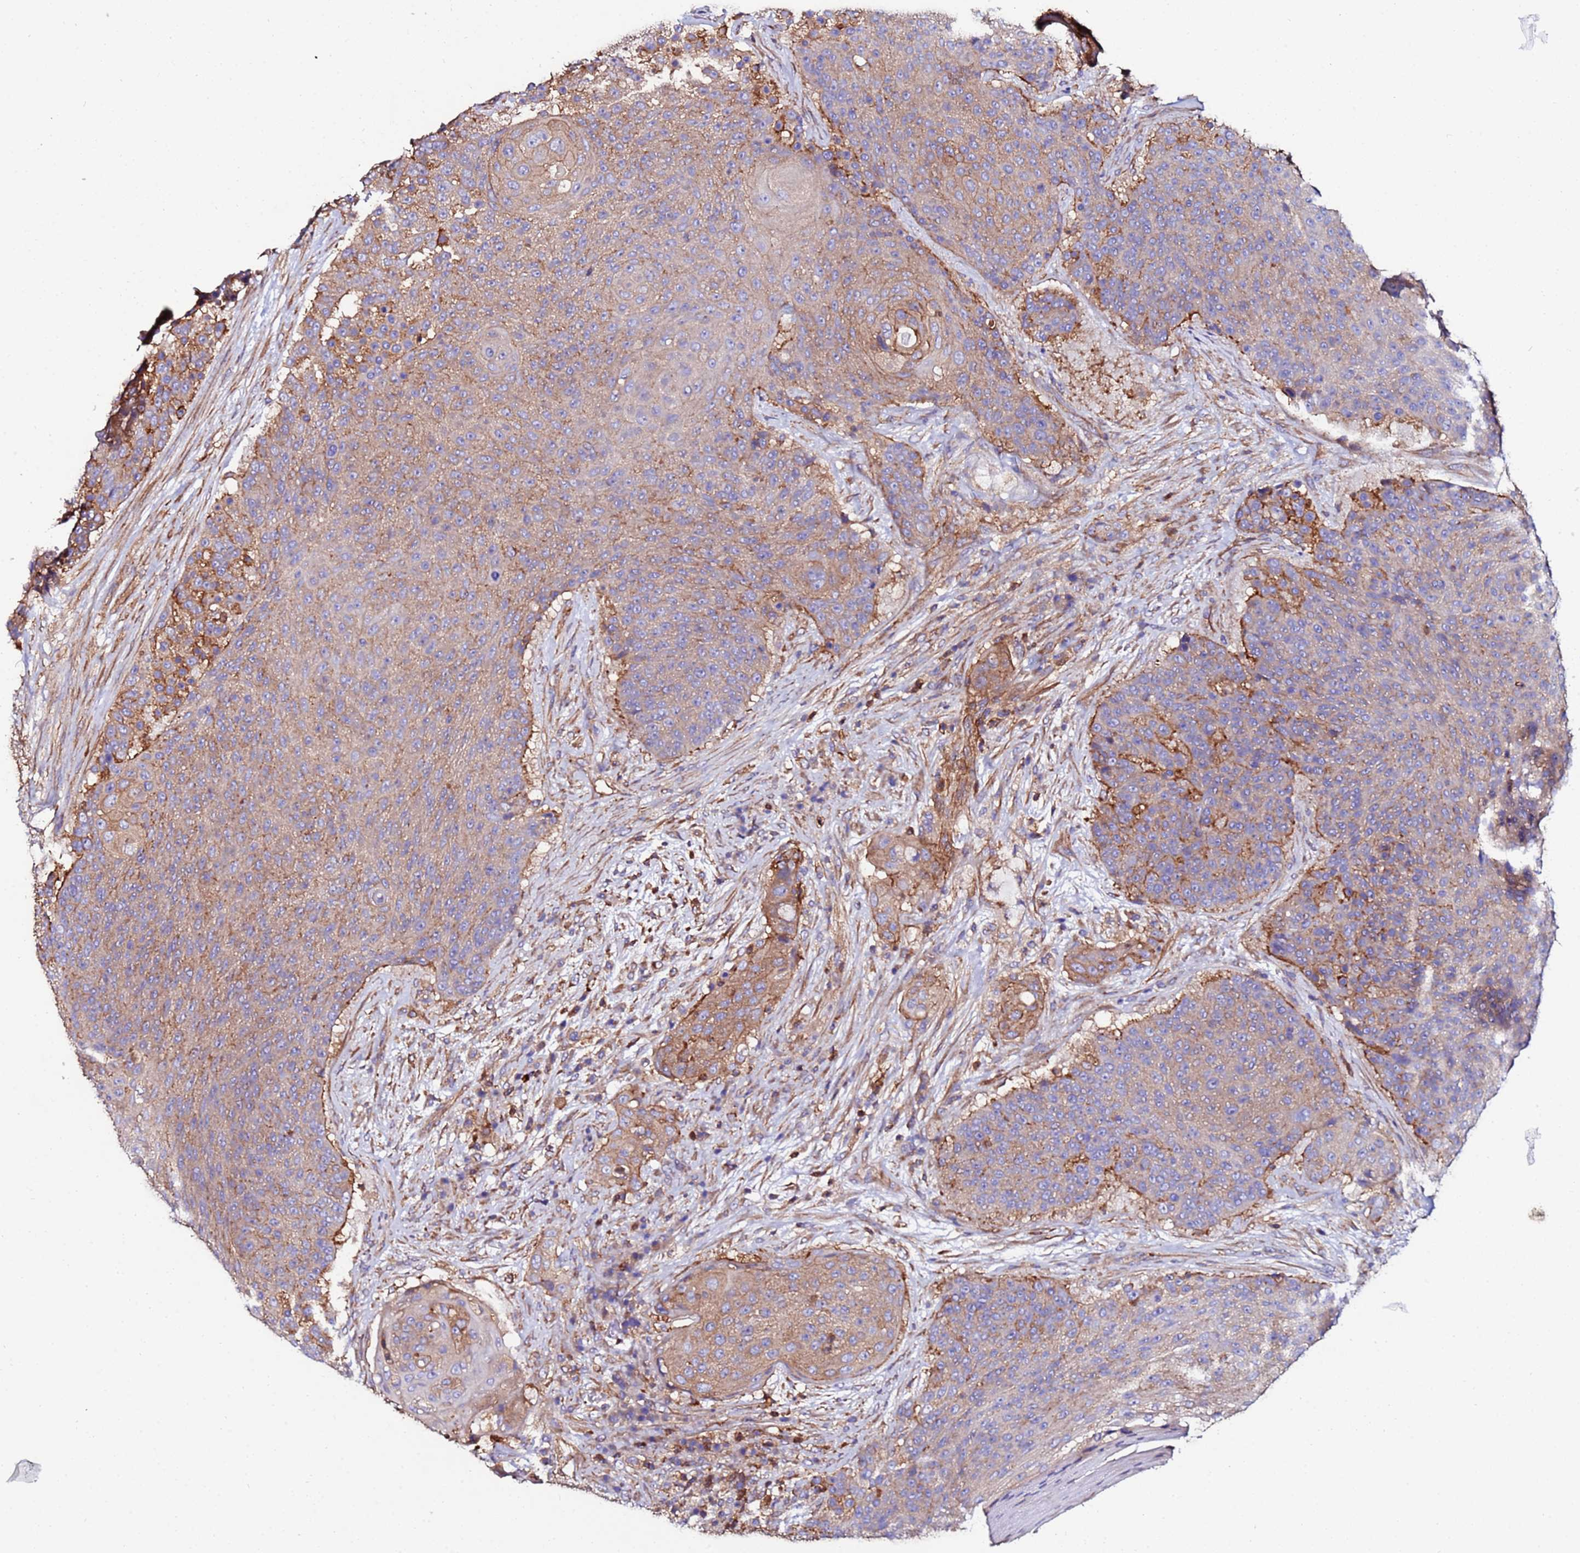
{"staining": {"intensity": "moderate", "quantity": ">75%", "location": "cytoplasmic/membranous"}, "tissue": "urothelial cancer", "cell_type": "Tumor cells", "image_type": "cancer", "snomed": [{"axis": "morphology", "description": "Urothelial carcinoma, High grade"}, {"axis": "topography", "description": "Urinary bladder"}], "caption": "DAB immunohistochemical staining of human urothelial cancer exhibits moderate cytoplasmic/membranous protein expression in approximately >75% of tumor cells.", "gene": "POTEE", "patient": {"sex": "female", "age": 63}}